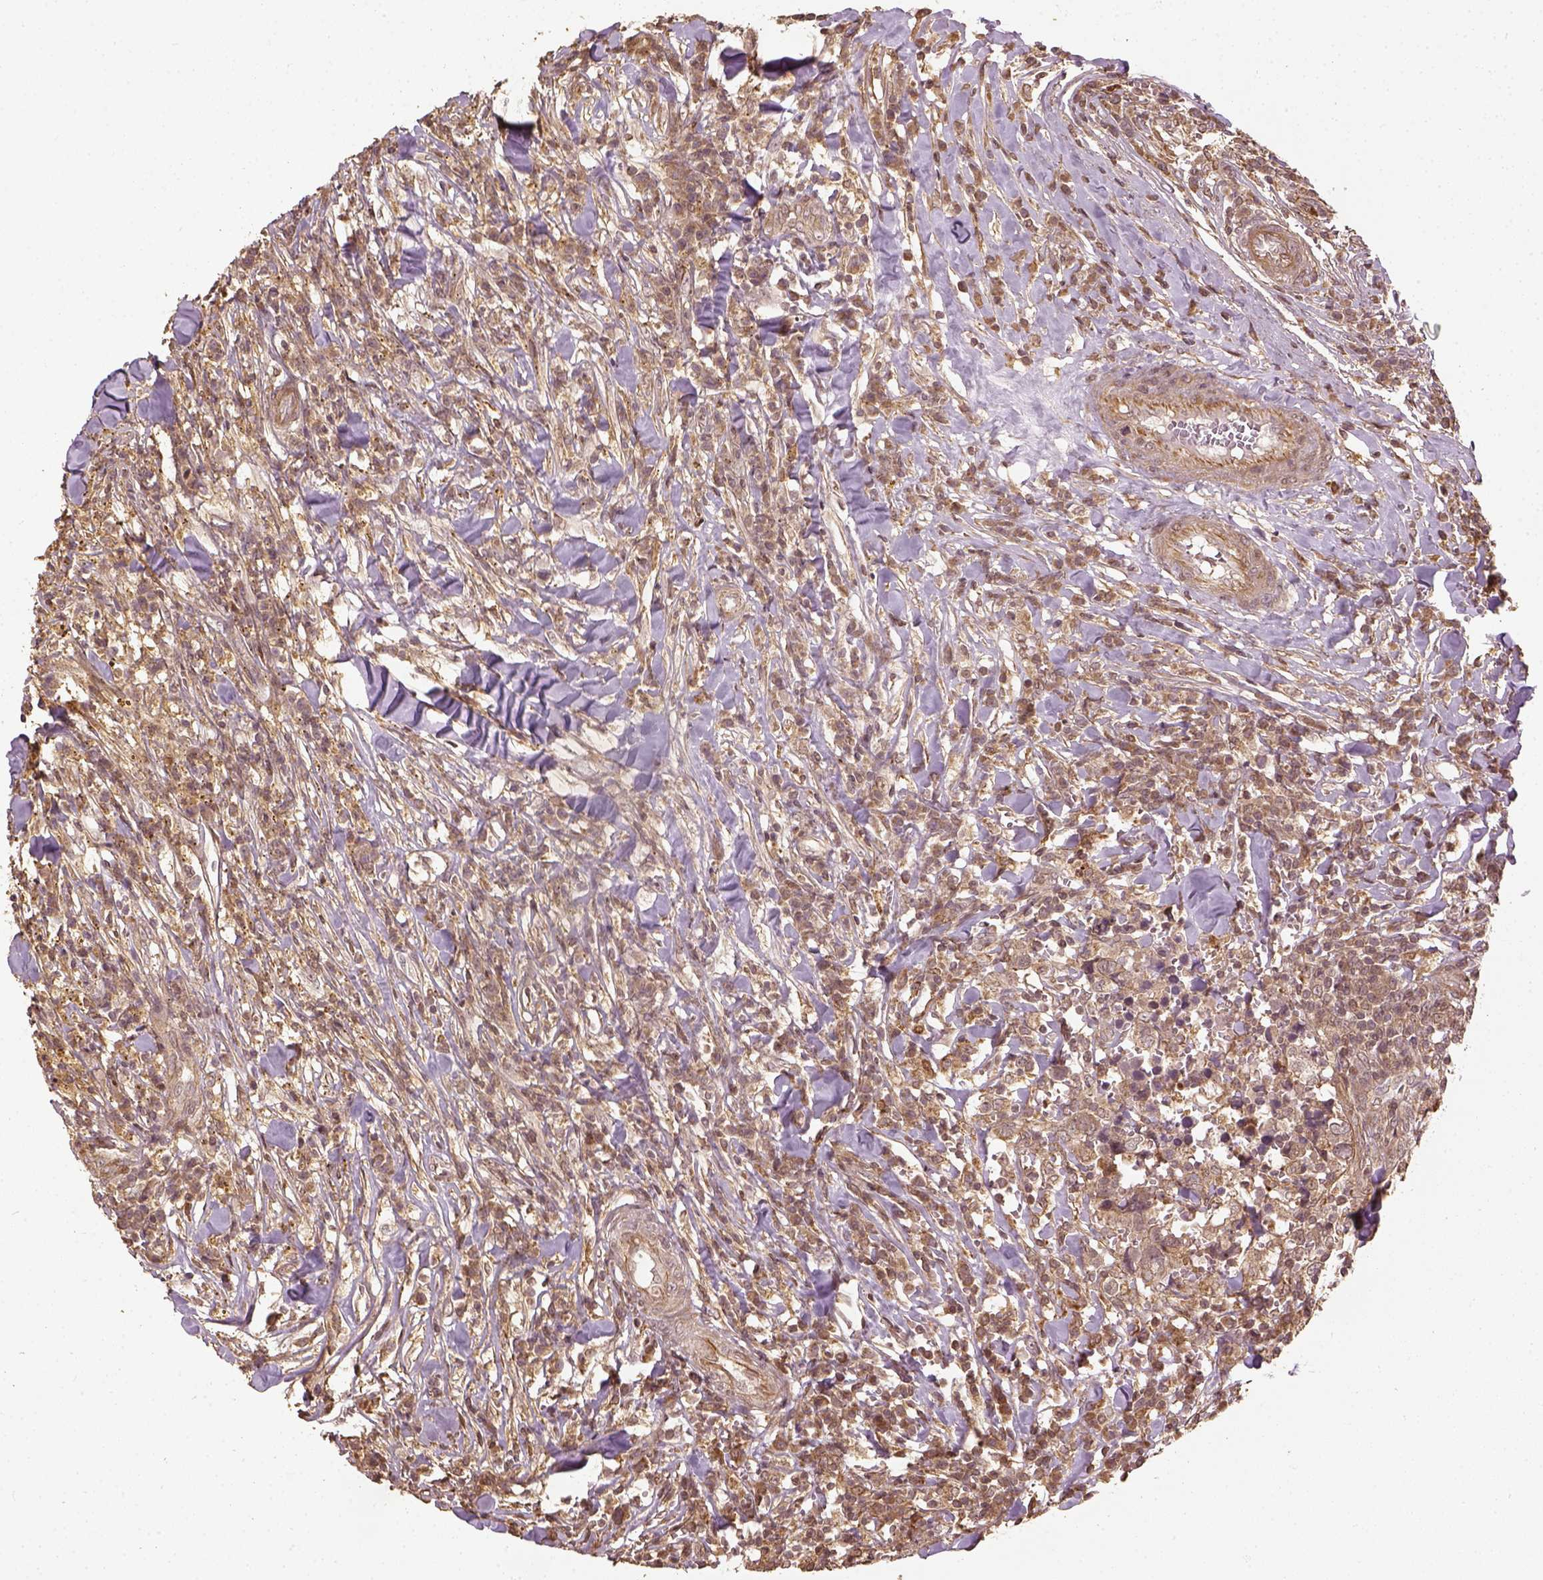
{"staining": {"intensity": "weak", "quantity": ">75%", "location": "cytoplasmic/membranous"}, "tissue": "breast cancer", "cell_type": "Tumor cells", "image_type": "cancer", "snomed": [{"axis": "morphology", "description": "Duct carcinoma"}, {"axis": "topography", "description": "Breast"}], "caption": "This image shows immunohistochemistry staining of breast cancer (infiltrating ductal carcinoma), with low weak cytoplasmic/membranous staining in approximately >75% of tumor cells.", "gene": "VEGFA", "patient": {"sex": "female", "age": 30}}